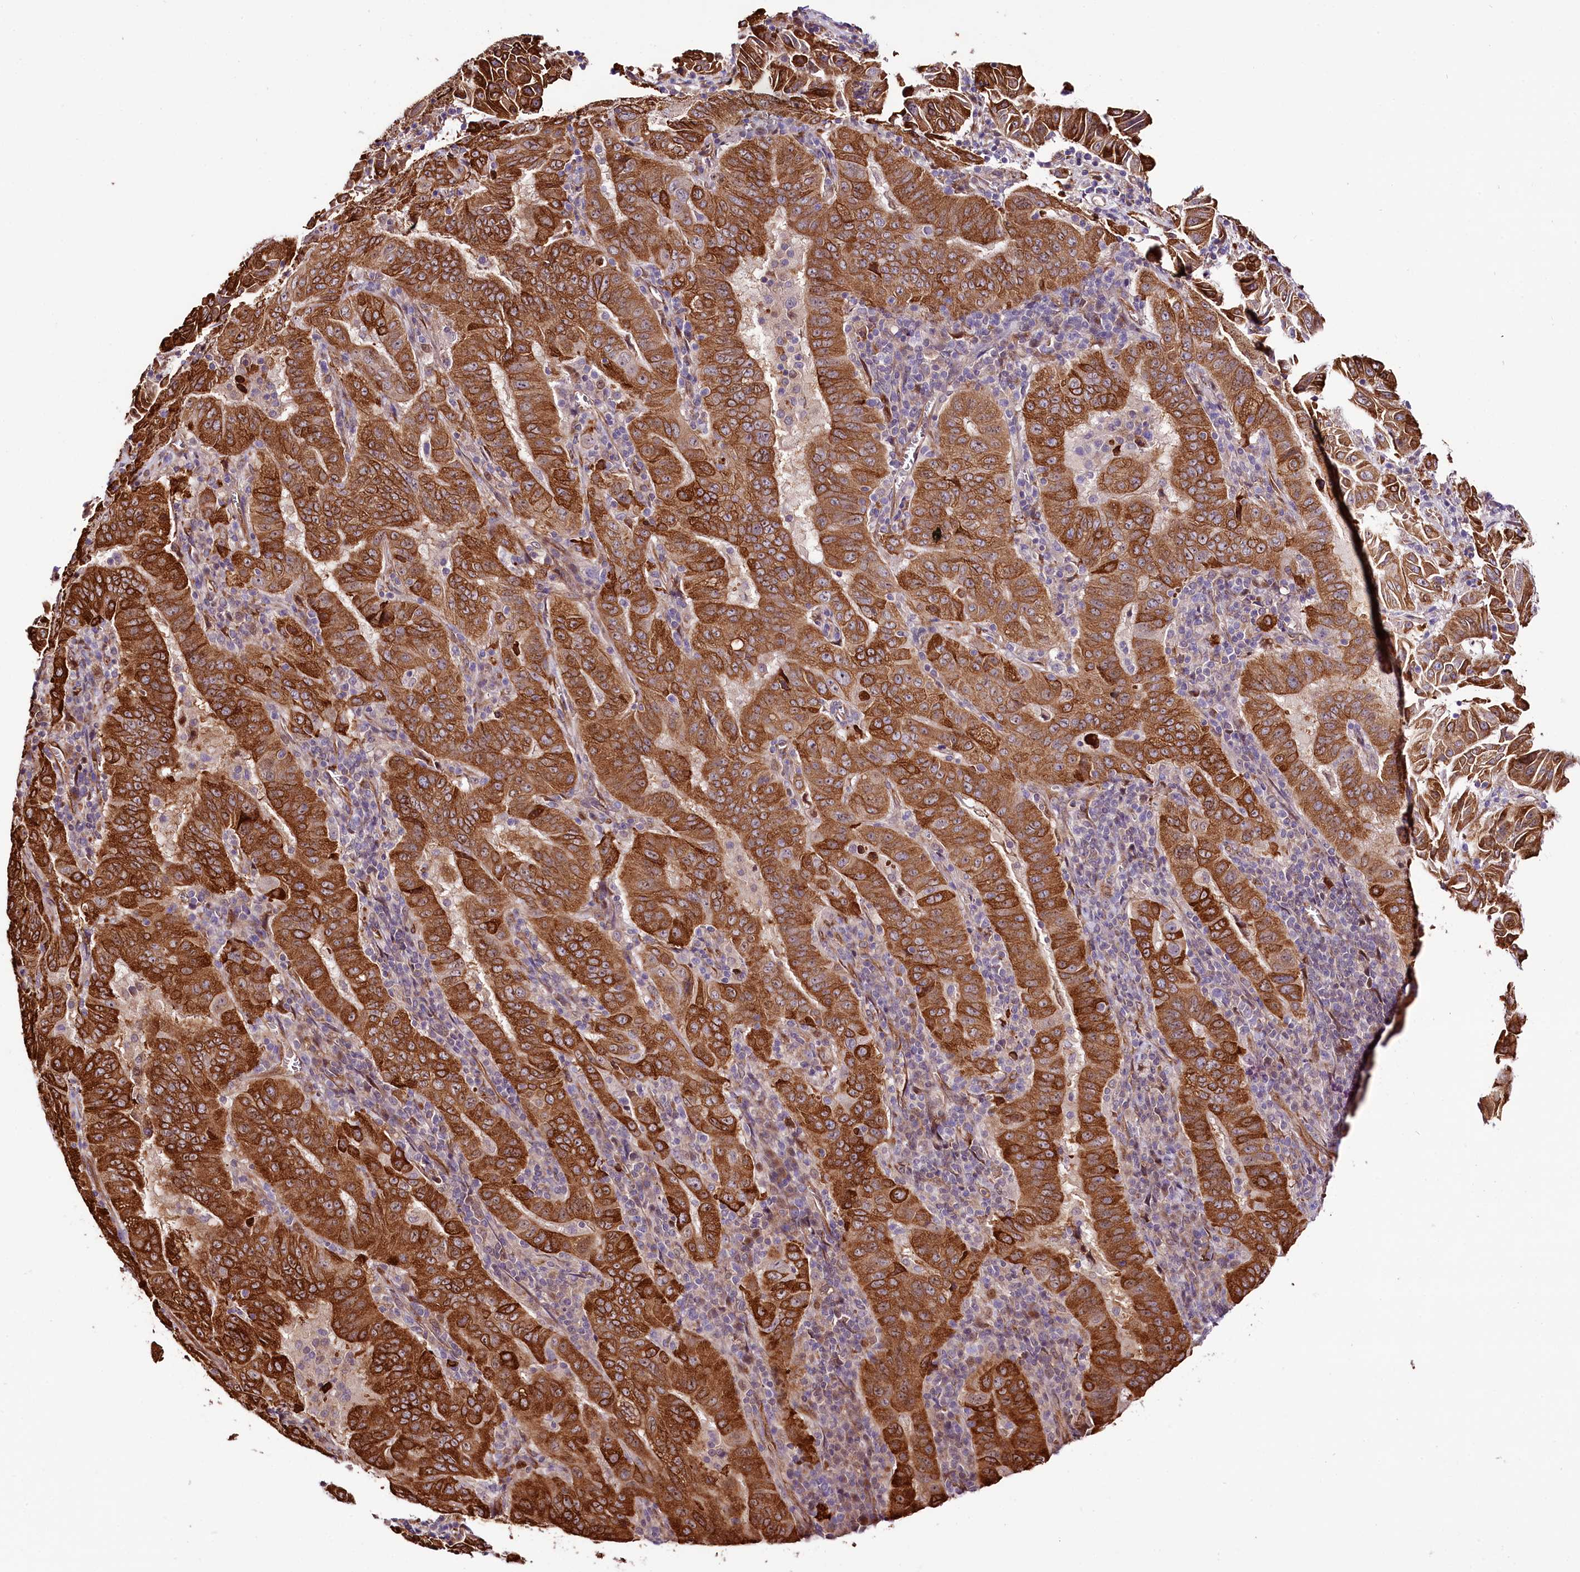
{"staining": {"intensity": "strong", "quantity": ">75%", "location": "cytoplasmic/membranous"}, "tissue": "pancreatic cancer", "cell_type": "Tumor cells", "image_type": "cancer", "snomed": [{"axis": "morphology", "description": "Adenocarcinoma, NOS"}, {"axis": "topography", "description": "Pancreas"}], "caption": "Protein staining of pancreatic cancer tissue displays strong cytoplasmic/membranous staining in approximately >75% of tumor cells.", "gene": "CUTC", "patient": {"sex": "male", "age": 63}}